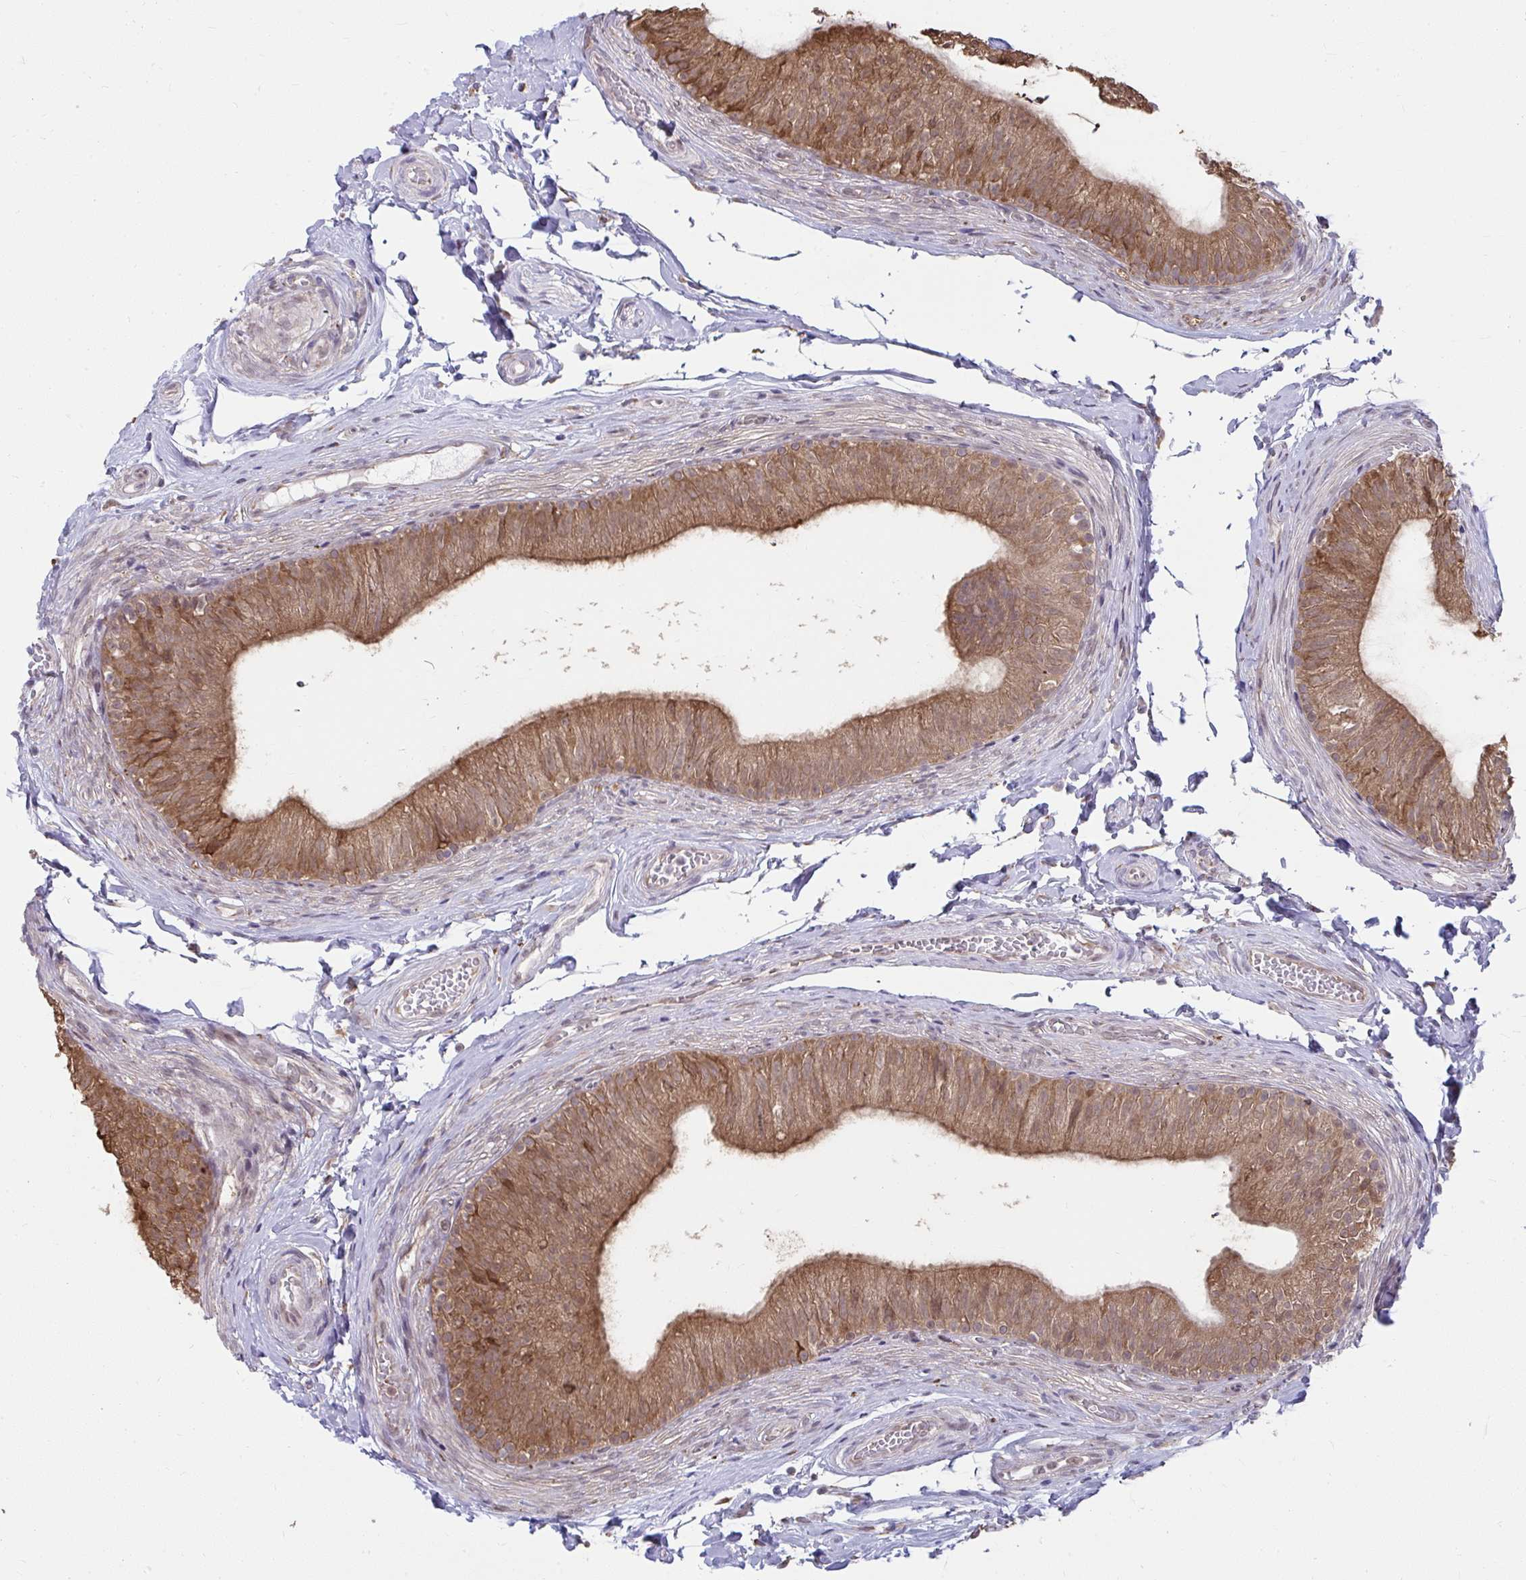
{"staining": {"intensity": "moderate", "quantity": ">75%", "location": "cytoplasmic/membranous,nuclear"}, "tissue": "epididymis", "cell_type": "Glandular cells", "image_type": "normal", "snomed": [{"axis": "morphology", "description": "Normal tissue, NOS"}, {"axis": "topography", "description": "Epididymis, spermatic cord, NOS"}, {"axis": "topography", "description": "Epididymis"}, {"axis": "topography", "description": "Peripheral nerve tissue"}], "caption": "Immunohistochemical staining of unremarkable human epididymis reveals medium levels of moderate cytoplasmic/membranous,nuclear positivity in approximately >75% of glandular cells. (Brightfield microscopy of DAB IHC at high magnification).", "gene": "NMNAT1", "patient": {"sex": "male", "age": 29}}